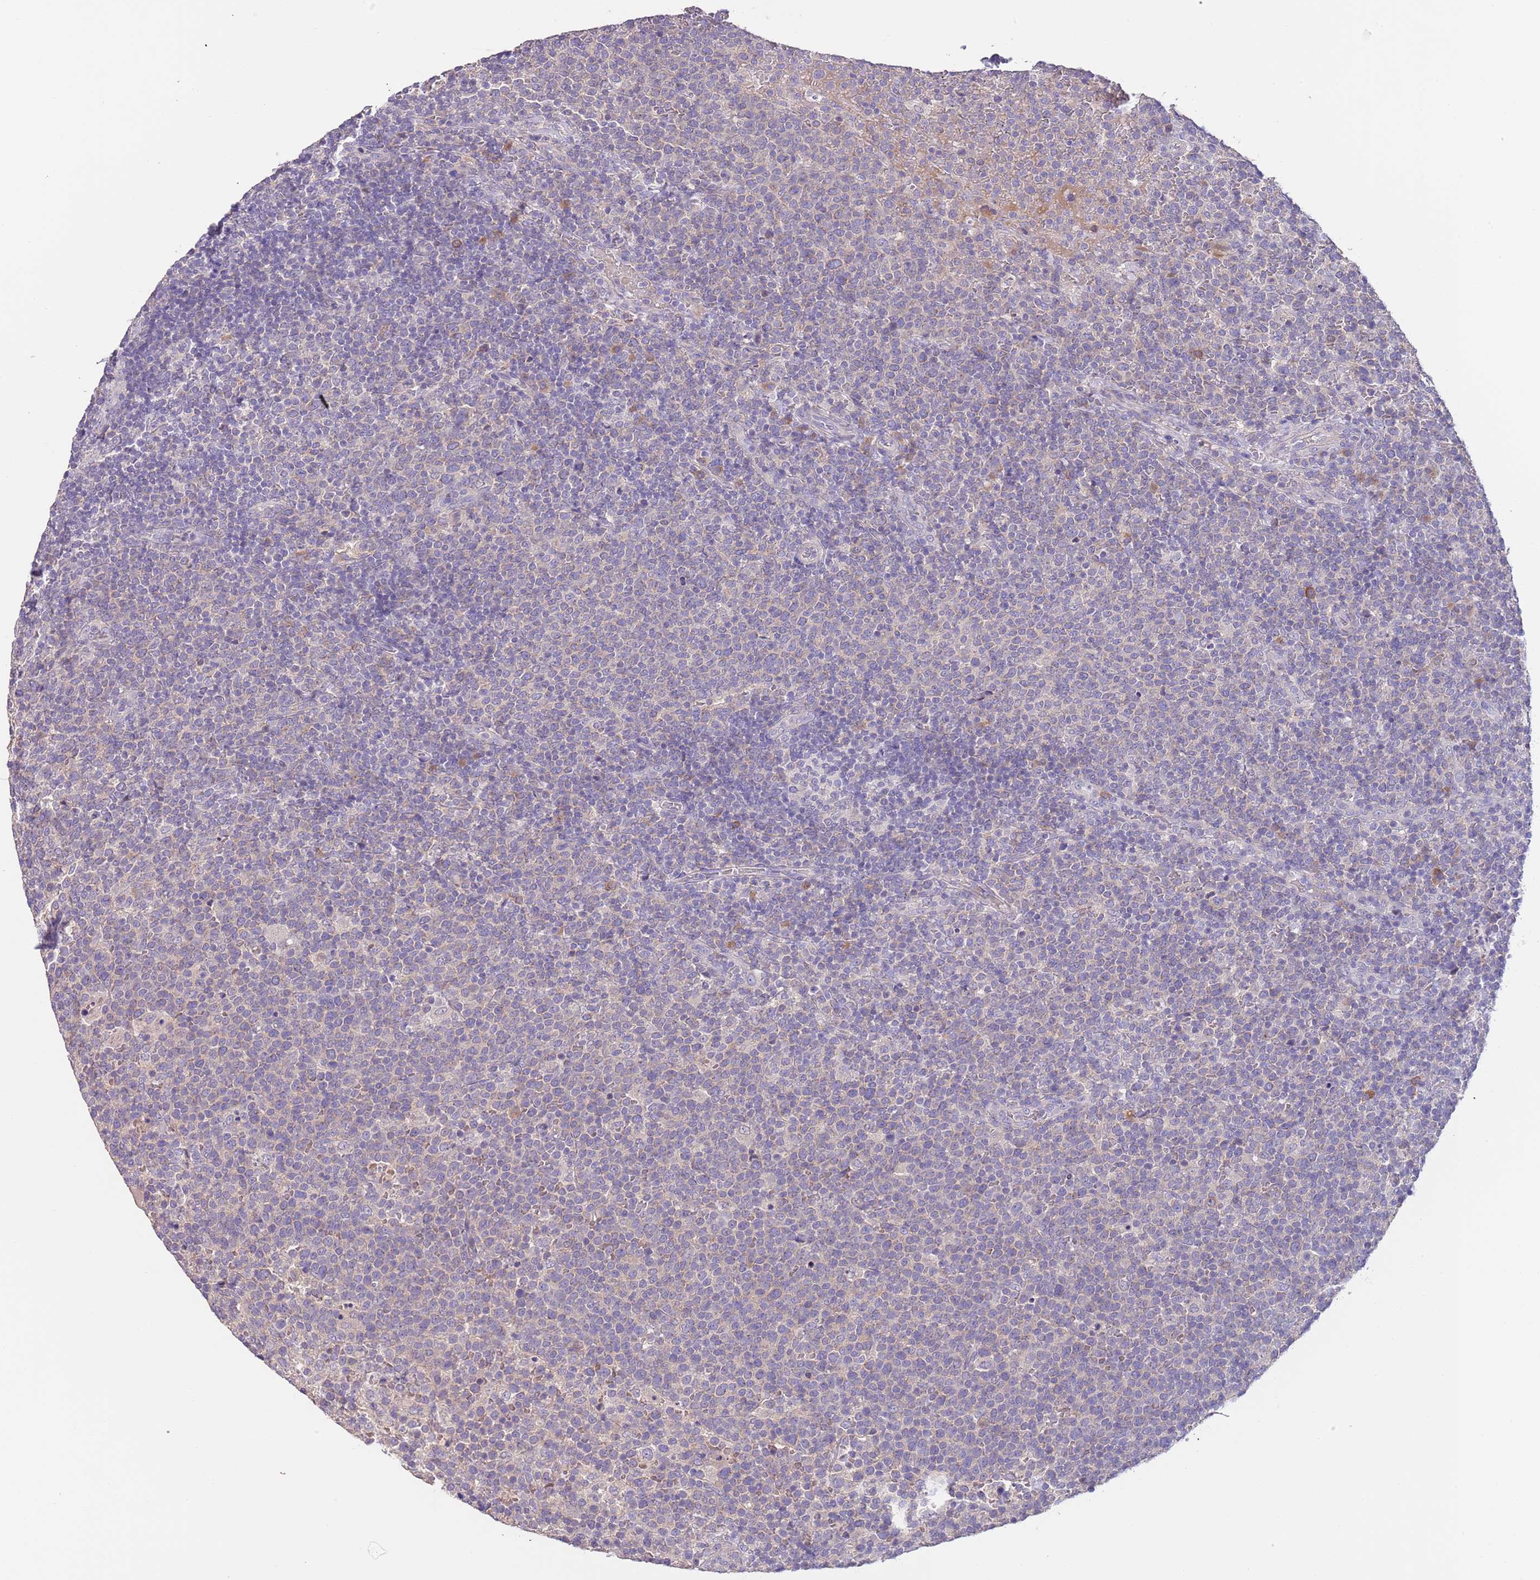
{"staining": {"intensity": "negative", "quantity": "none", "location": "none"}, "tissue": "lymphoma", "cell_type": "Tumor cells", "image_type": "cancer", "snomed": [{"axis": "morphology", "description": "Malignant lymphoma, non-Hodgkin's type, High grade"}, {"axis": "topography", "description": "Lymph node"}], "caption": "The immunohistochemistry (IHC) image has no significant expression in tumor cells of high-grade malignant lymphoma, non-Hodgkin's type tissue.", "gene": "ZNF658", "patient": {"sex": "male", "age": 61}}